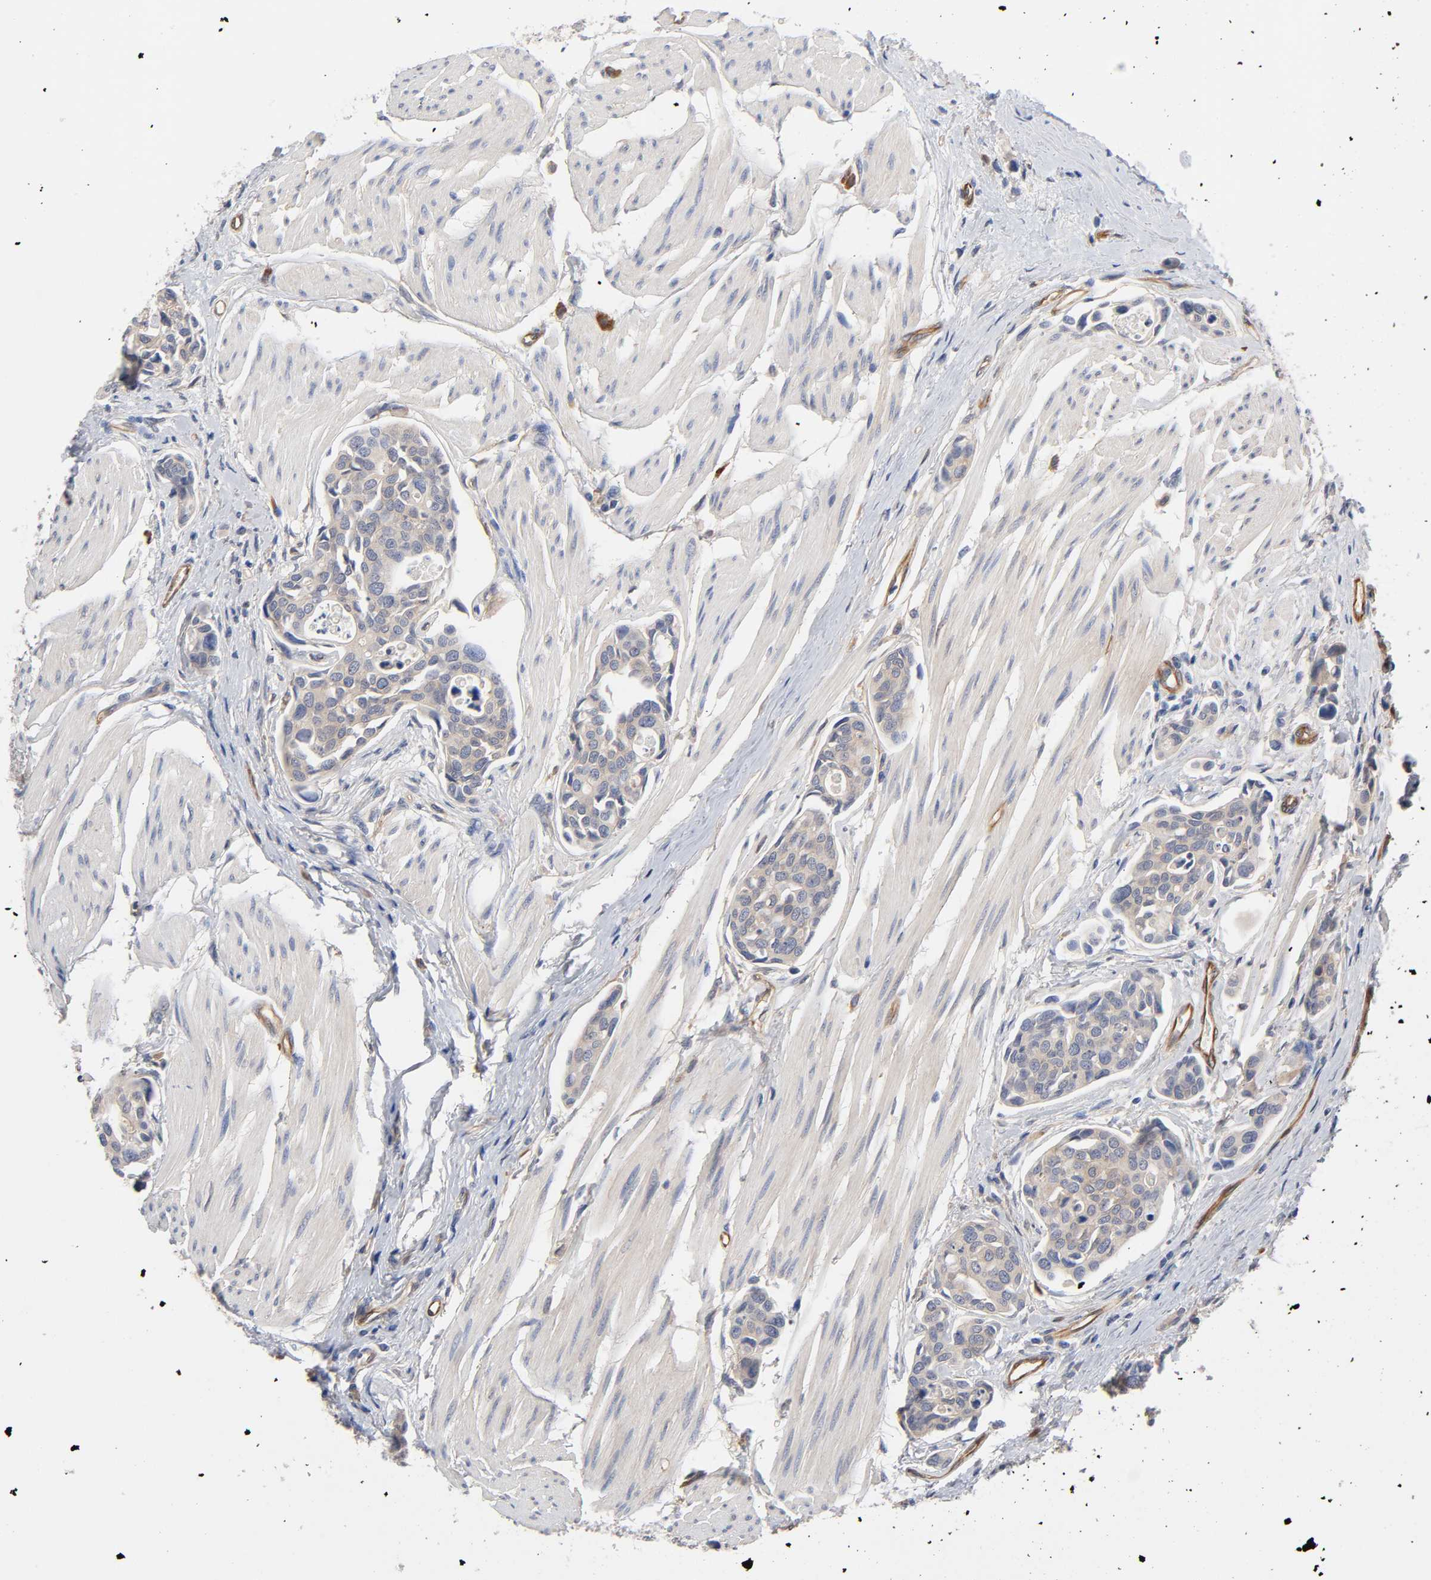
{"staining": {"intensity": "negative", "quantity": "none", "location": "none"}, "tissue": "urothelial cancer", "cell_type": "Tumor cells", "image_type": "cancer", "snomed": [{"axis": "morphology", "description": "Urothelial carcinoma, High grade"}, {"axis": "topography", "description": "Urinary bladder"}], "caption": "IHC of human high-grade urothelial carcinoma shows no positivity in tumor cells.", "gene": "RAB13", "patient": {"sex": "male", "age": 78}}